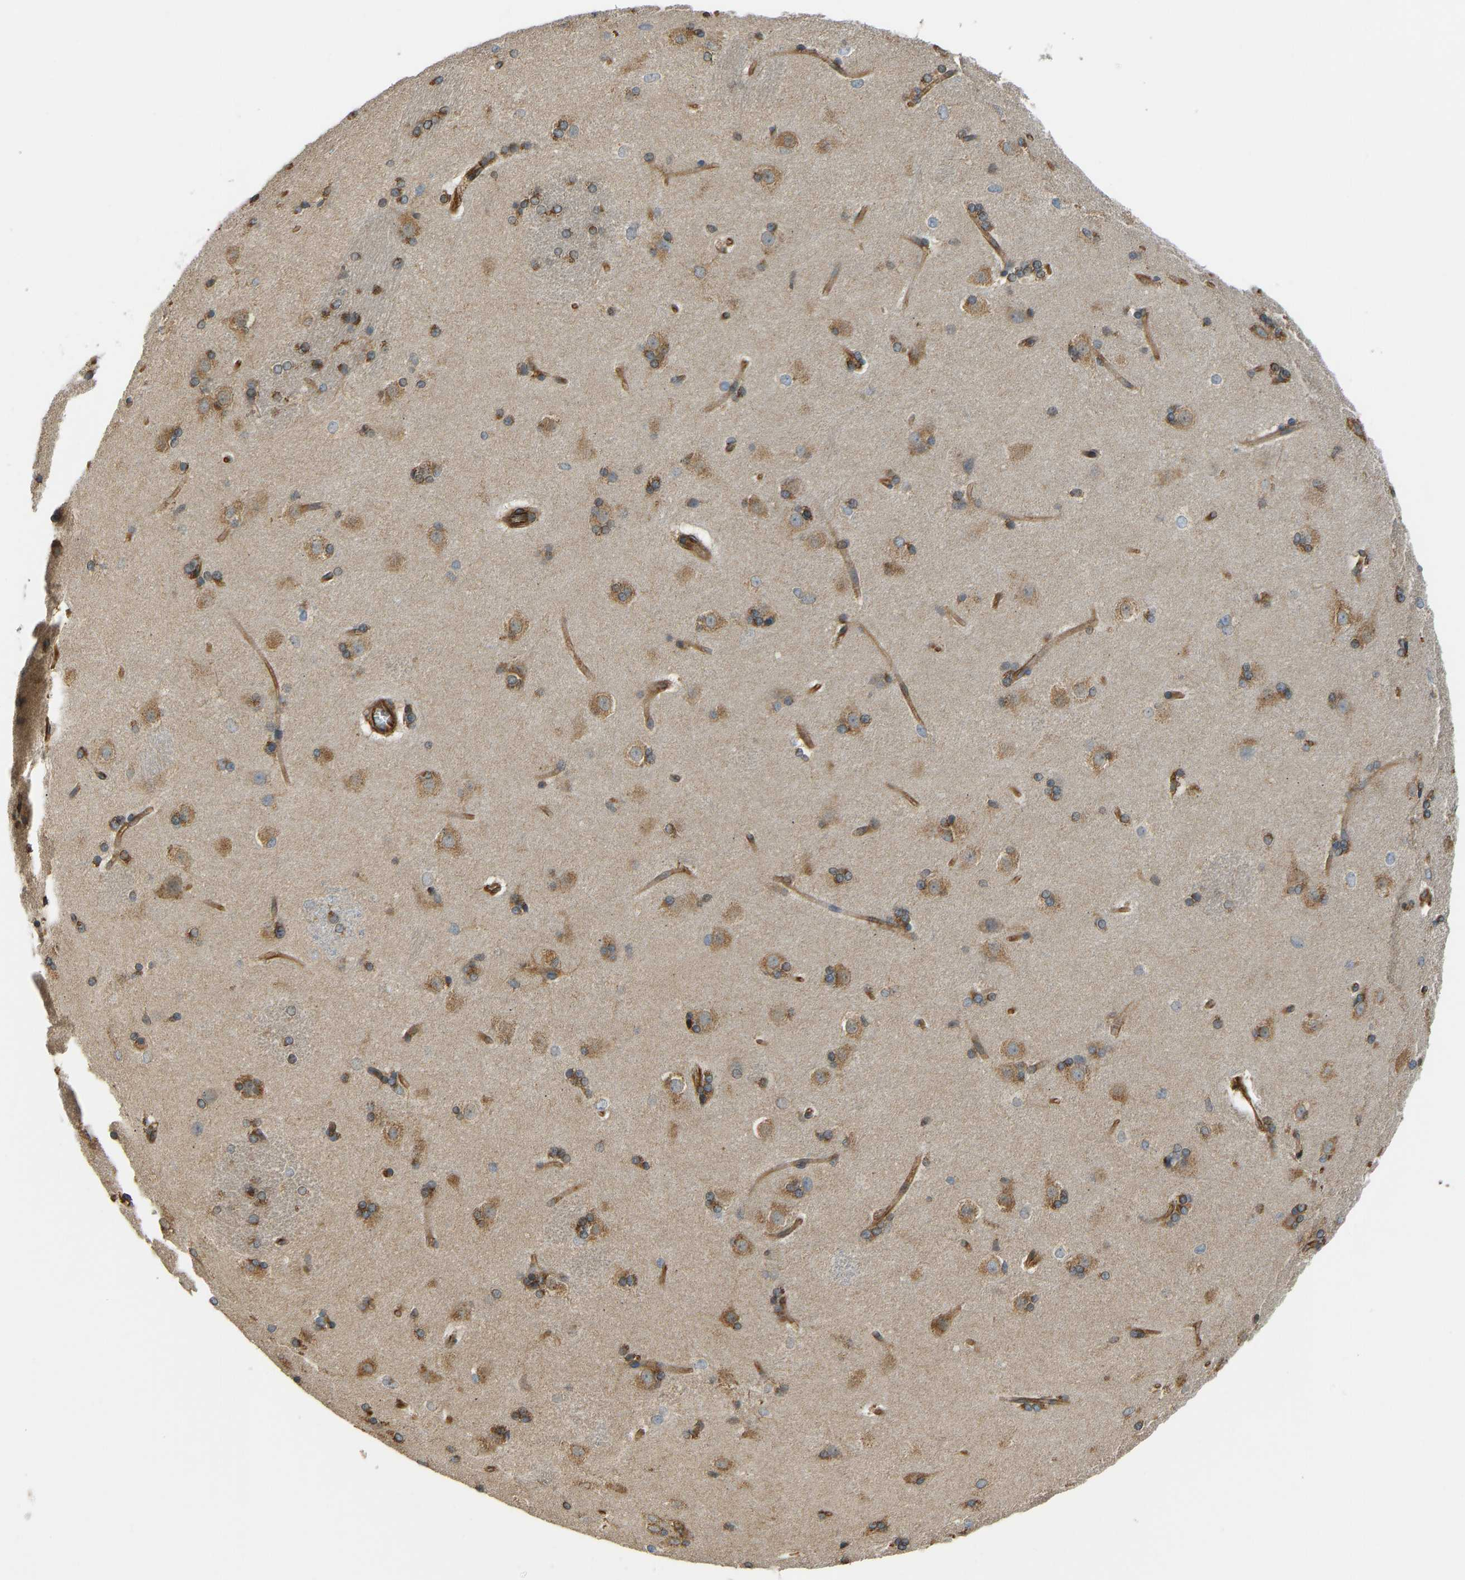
{"staining": {"intensity": "moderate", "quantity": ">75%", "location": "cytoplasmic/membranous"}, "tissue": "caudate", "cell_type": "Glial cells", "image_type": "normal", "snomed": [{"axis": "morphology", "description": "Normal tissue, NOS"}, {"axis": "topography", "description": "Lateral ventricle wall"}], "caption": "A medium amount of moderate cytoplasmic/membranous expression is identified in about >75% of glial cells in normal caudate.", "gene": "BEX3", "patient": {"sex": "female", "age": 19}}